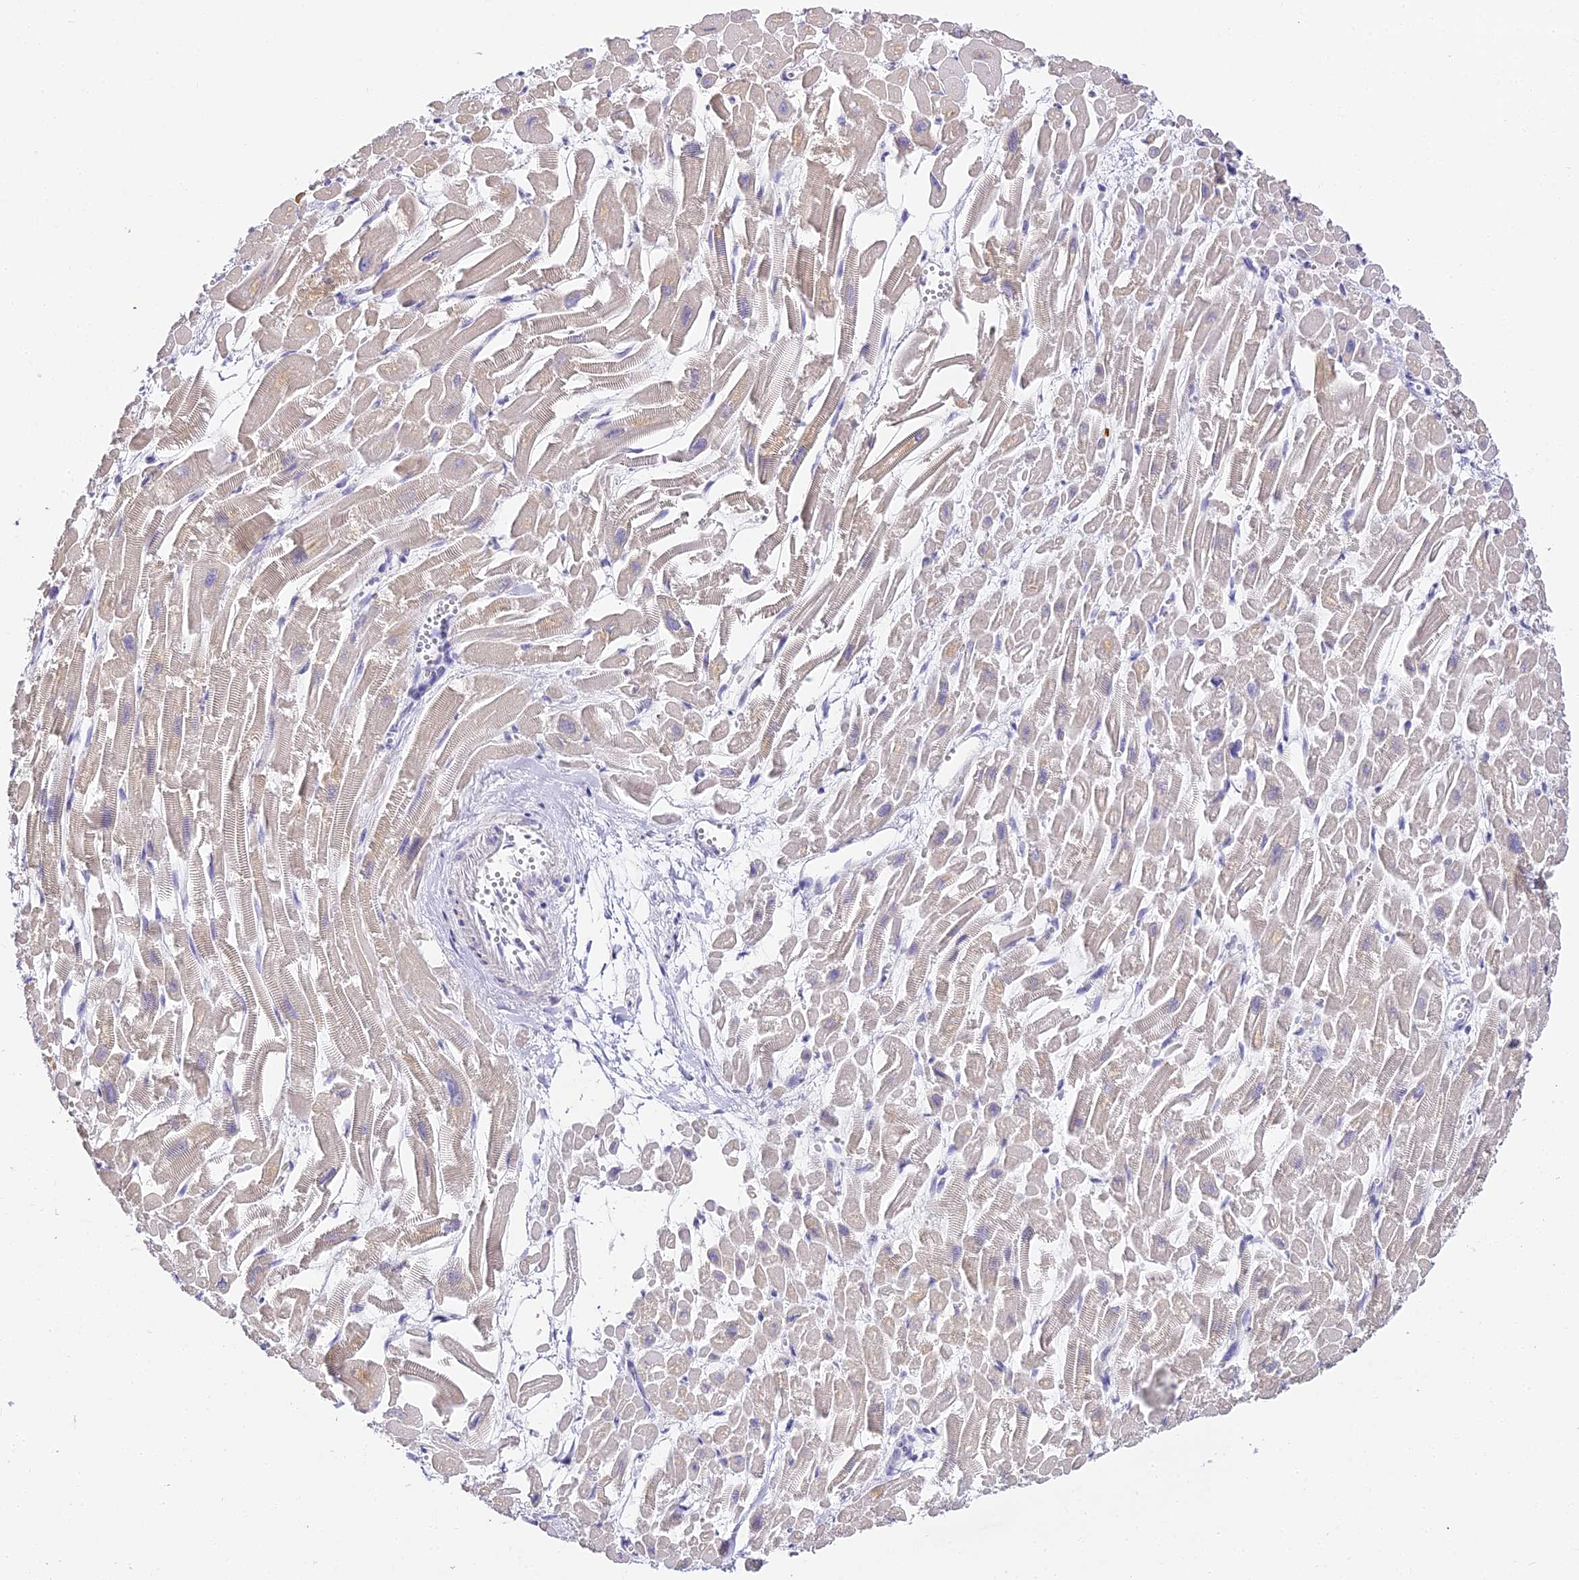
{"staining": {"intensity": "weak", "quantity": "25%-75%", "location": "cytoplasmic/membranous"}, "tissue": "heart muscle", "cell_type": "Cardiomyocytes", "image_type": "normal", "snomed": [{"axis": "morphology", "description": "Normal tissue, NOS"}, {"axis": "topography", "description": "Heart"}], "caption": "Immunohistochemistry image of normal heart muscle: human heart muscle stained using immunohistochemistry reveals low levels of weak protein expression localized specifically in the cytoplasmic/membranous of cardiomyocytes, appearing as a cytoplasmic/membranous brown color.", "gene": "ABHD14A", "patient": {"sex": "male", "age": 54}}